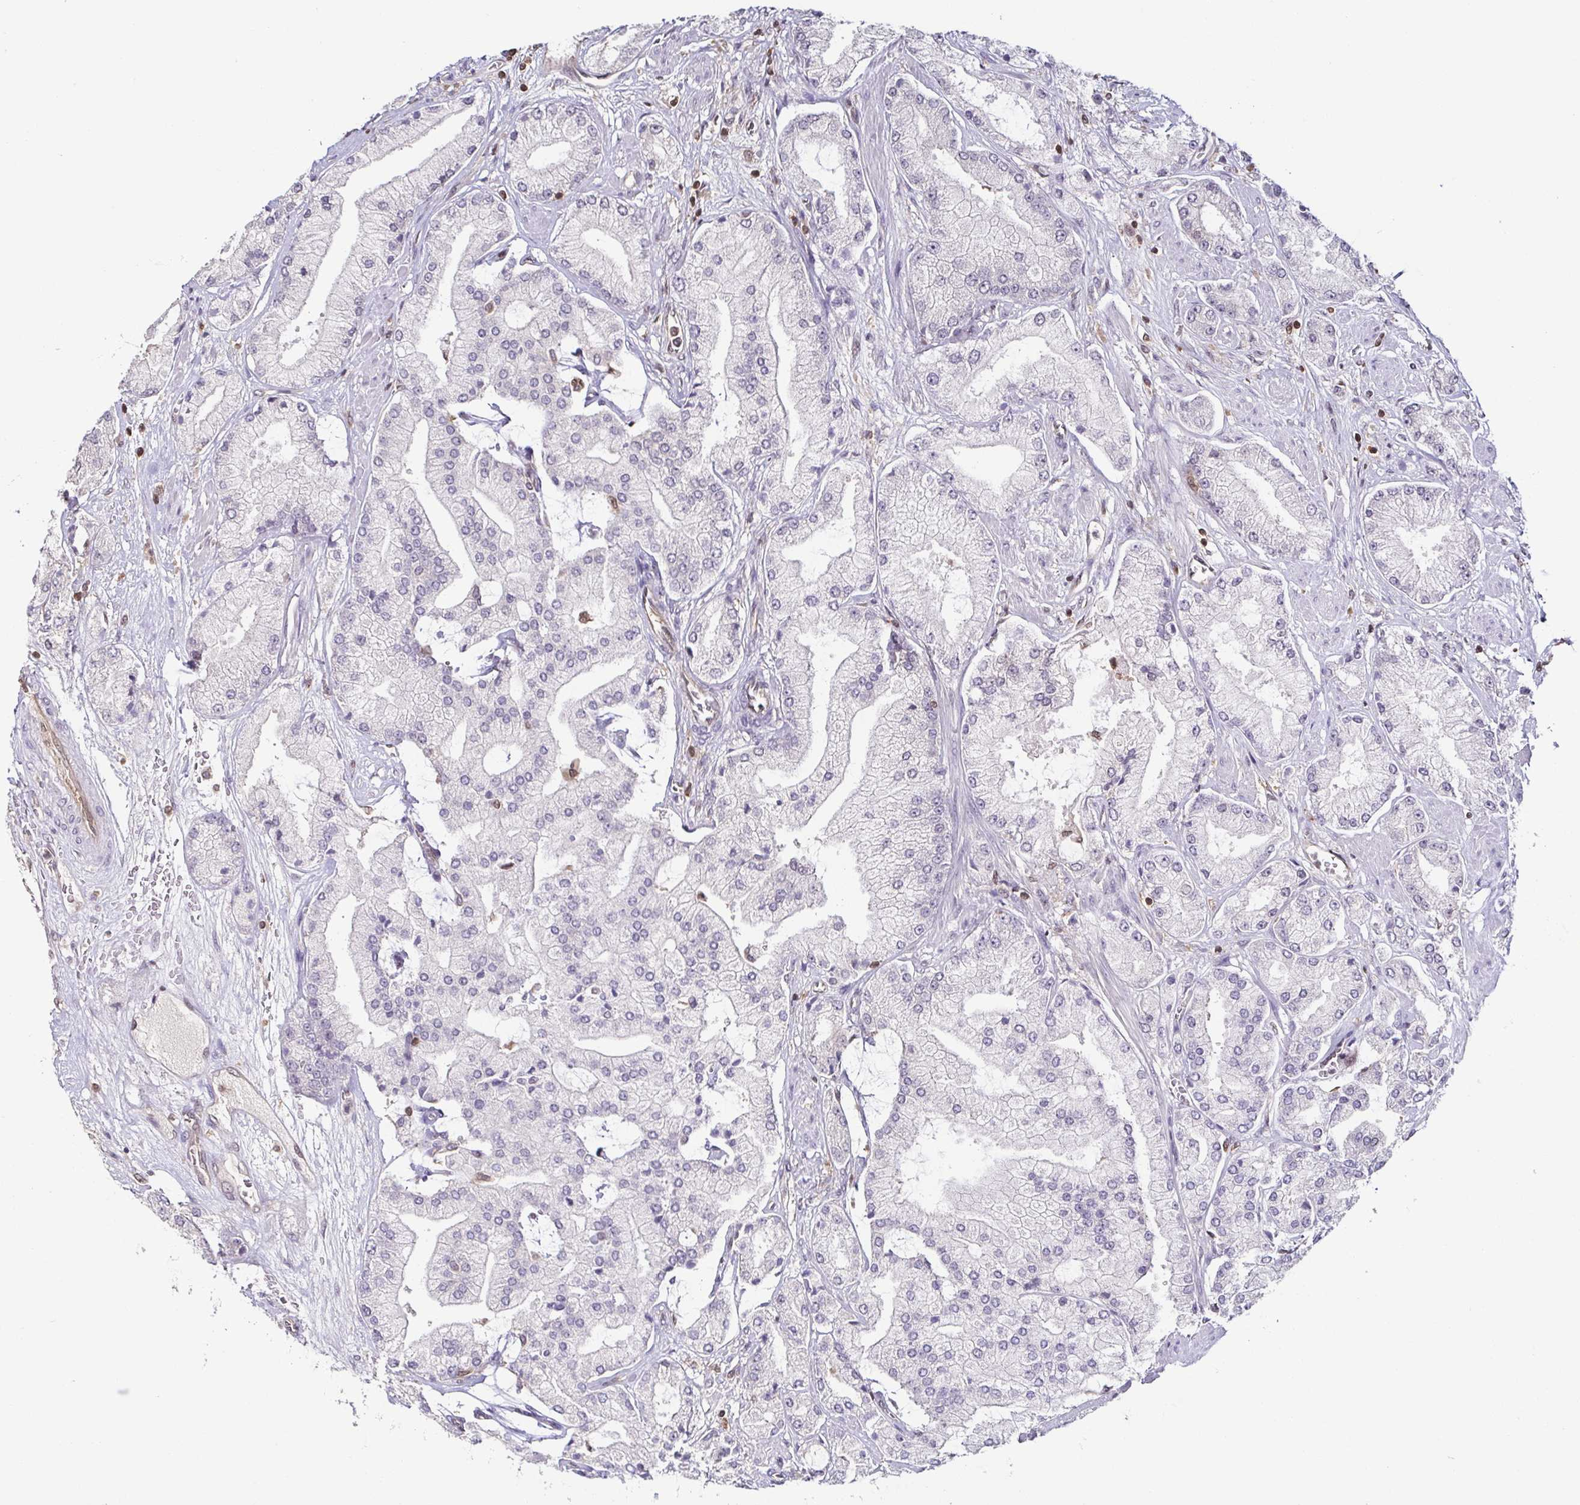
{"staining": {"intensity": "negative", "quantity": "none", "location": "none"}, "tissue": "prostate cancer", "cell_type": "Tumor cells", "image_type": "cancer", "snomed": [{"axis": "morphology", "description": "Adenocarcinoma, High grade"}, {"axis": "topography", "description": "Prostate"}], "caption": "An image of prostate cancer (high-grade adenocarcinoma) stained for a protein reveals no brown staining in tumor cells.", "gene": "PSMB9", "patient": {"sex": "male", "age": 68}}